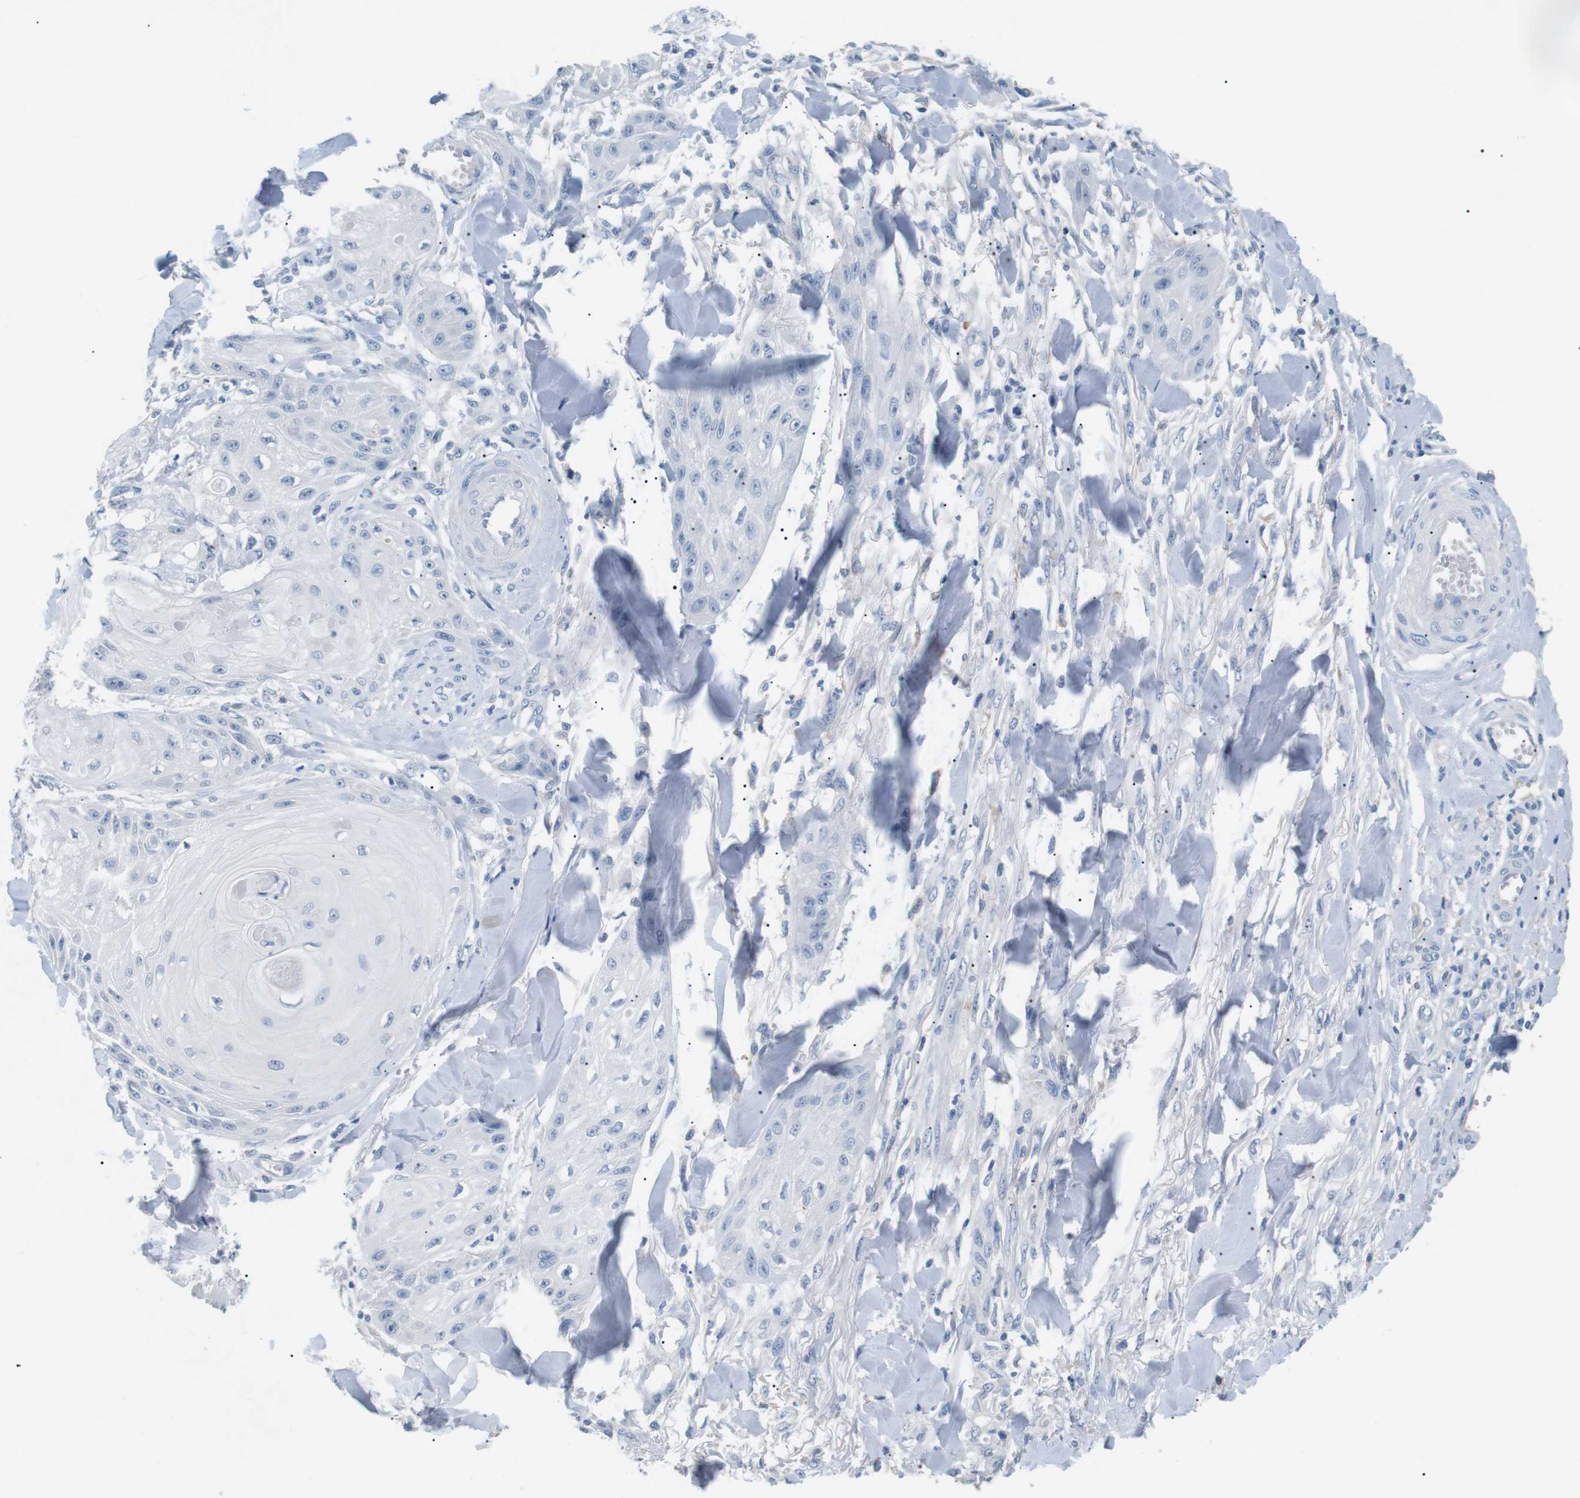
{"staining": {"intensity": "negative", "quantity": "none", "location": "none"}, "tissue": "skin cancer", "cell_type": "Tumor cells", "image_type": "cancer", "snomed": [{"axis": "morphology", "description": "Squamous cell carcinoma, NOS"}, {"axis": "topography", "description": "Skin"}], "caption": "Immunohistochemical staining of human skin squamous cell carcinoma shows no significant staining in tumor cells.", "gene": "FCGRT", "patient": {"sex": "male", "age": 74}}